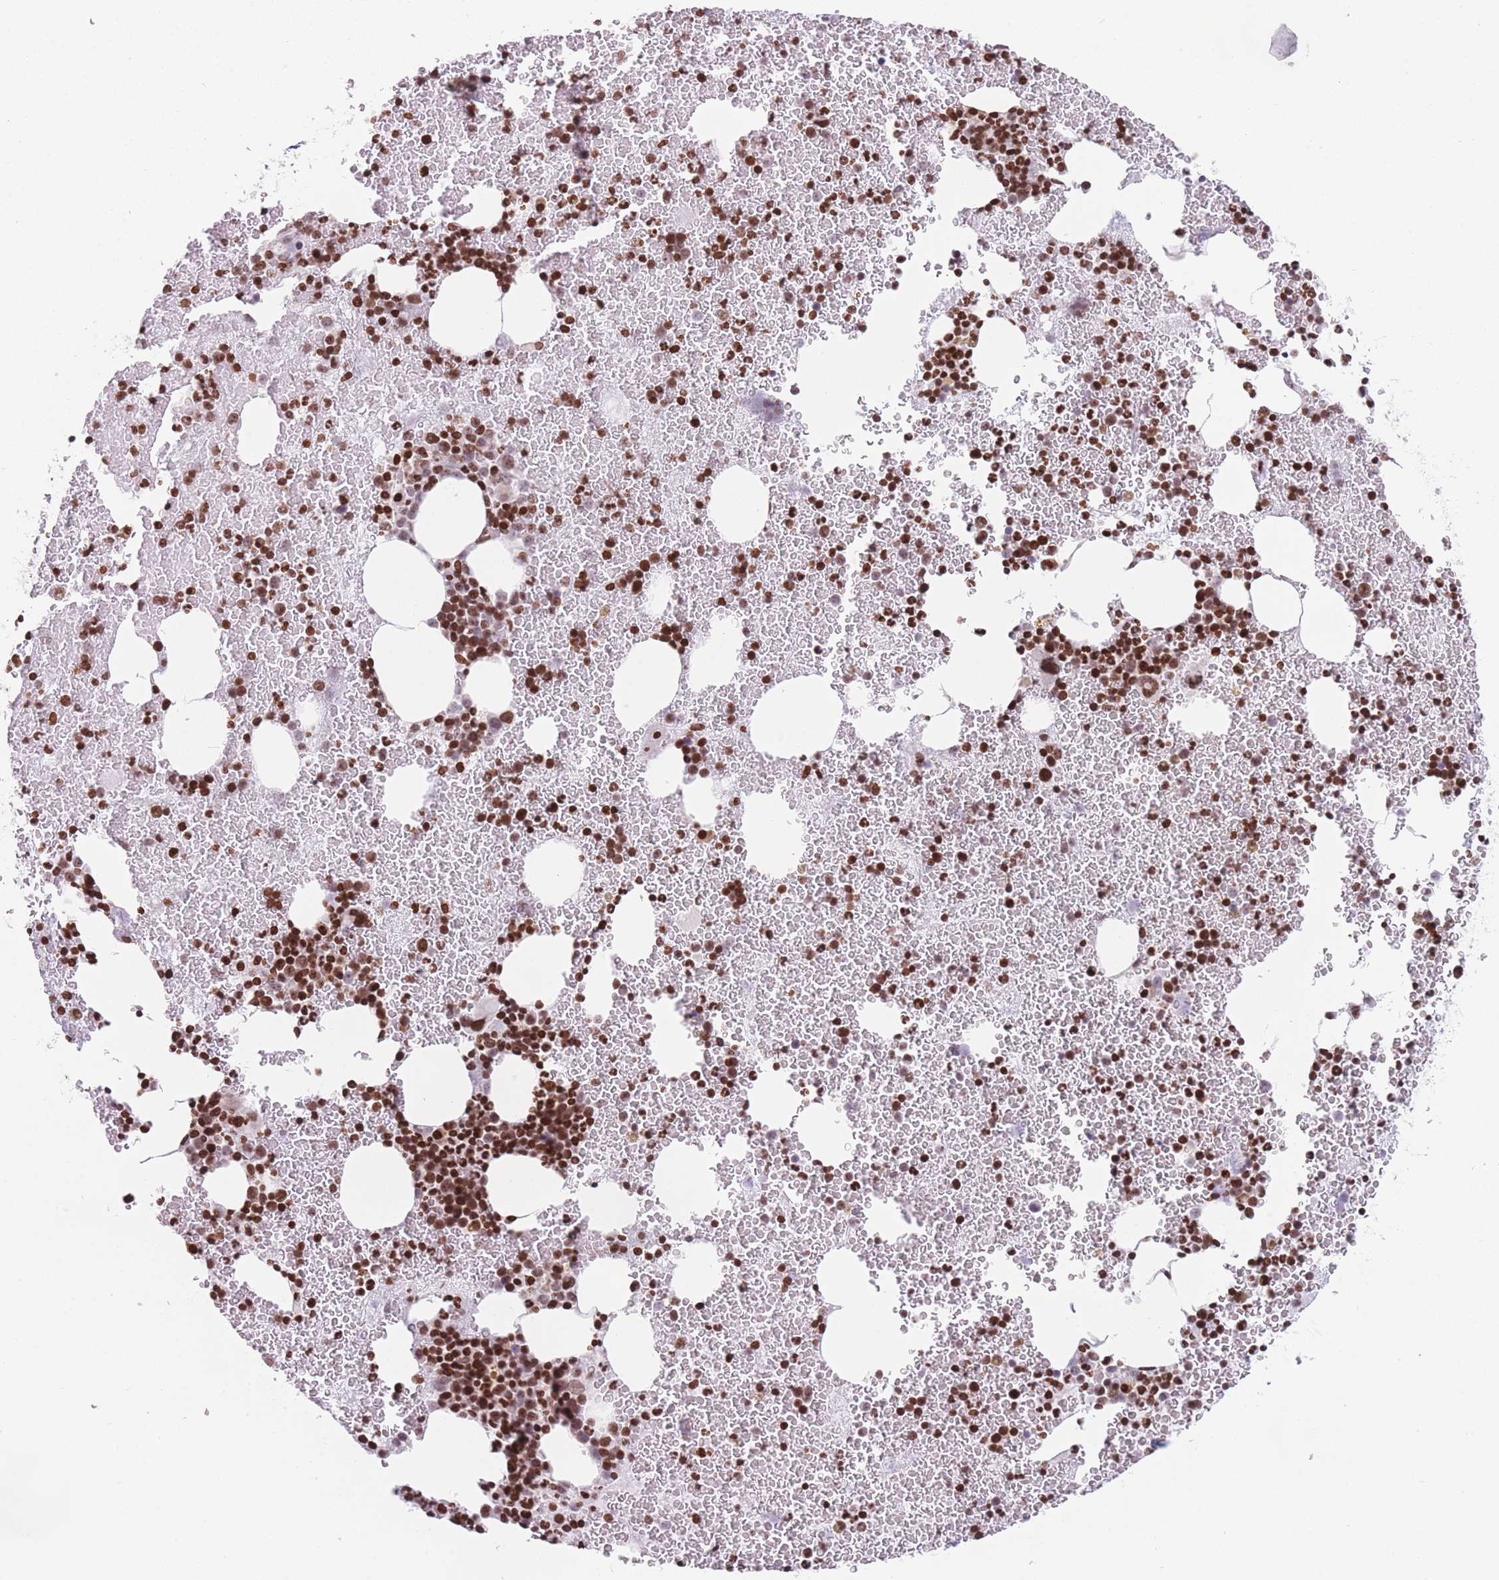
{"staining": {"intensity": "strong", "quantity": ">75%", "location": "nuclear"}, "tissue": "bone marrow", "cell_type": "Hematopoietic cells", "image_type": "normal", "snomed": [{"axis": "morphology", "description": "Normal tissue, NOS"}, {"axis": "topography", "description": "Bone marrow"}], "caption": "High-magnification brightfield microscopy of benign bone marrow stained with DAB (3,3'-diaminobenzidine) (brown) and counterstained with hematoxylin (blue). hematopoietic cells exhibit strong nuclear expression is appreciated in approximately>75% of cells. Nuclei are stained in blue.", "gene": "AK9", "patient": {"sex": "male", "age": 26}}